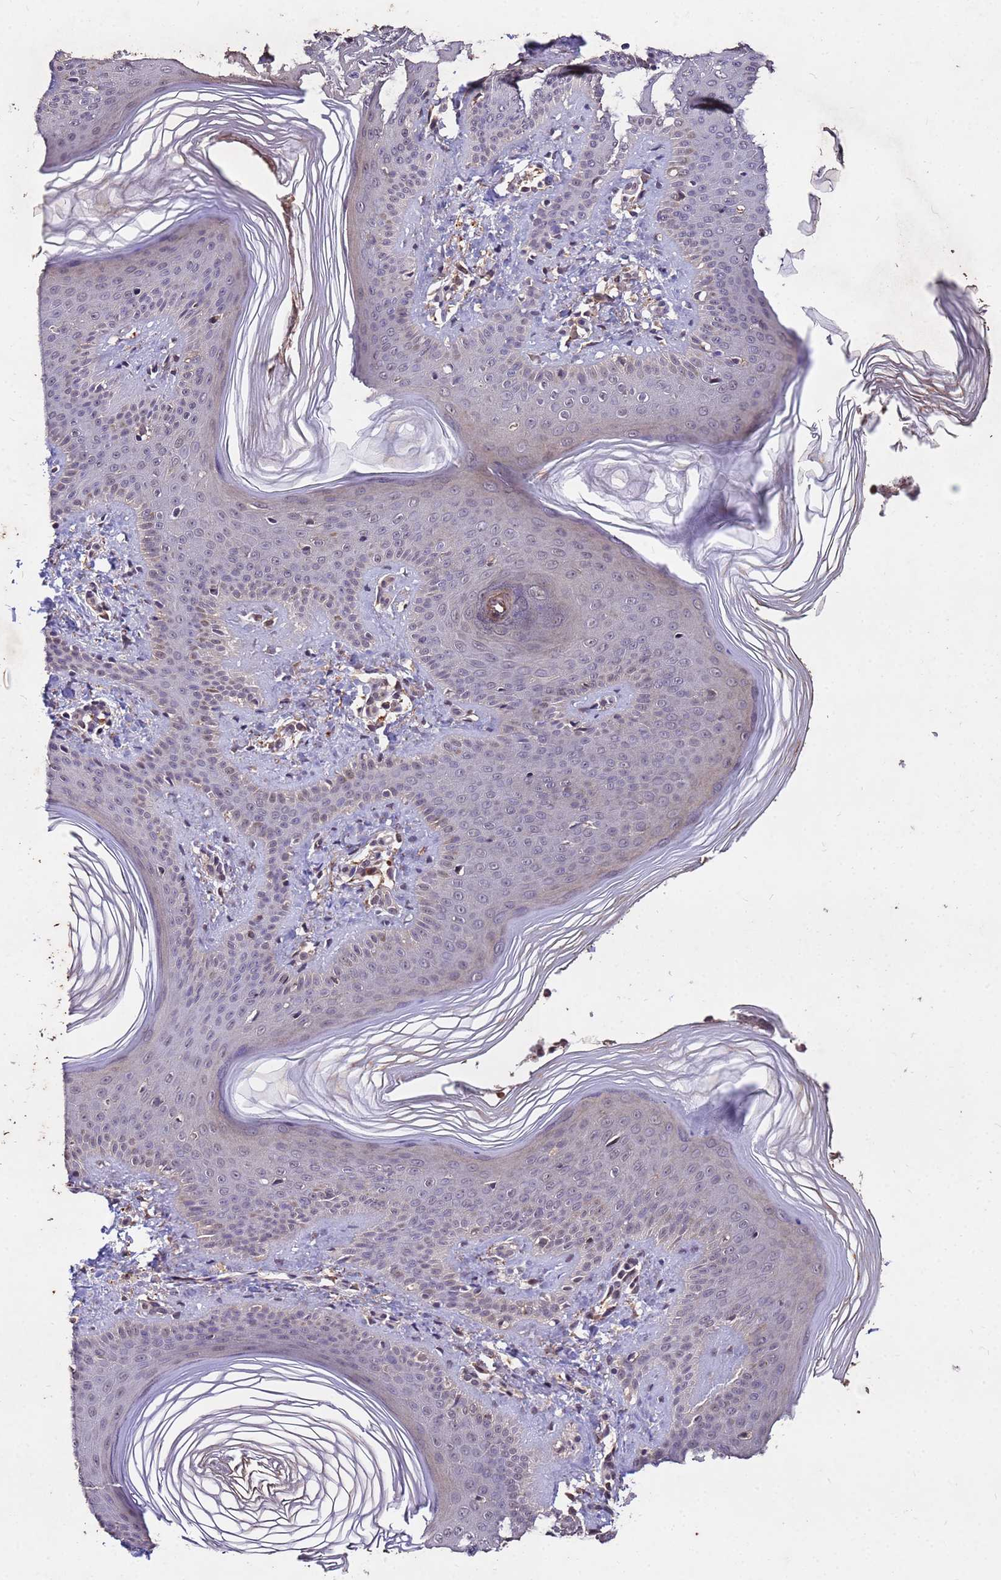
{"staining": {"intensity": "moderate", "quantity": "<25%", "location": "cytoplasmic/membranous,nuclear"}, "tissue": "skin", "cell_type": "Epidermal cells", "image_type": "normal", "snomed": [{"axis": "morphology", "description": "Normal tissue, NOS"}, {"axis": "morphology", "description": "Inflammation, NOS"}, {"axis": "topography", "description": "Soft tissue"}, {"axis": "topography", "description": "Anal"}], "caption": "DAB (3,3'-diaminobenzidine) immunohistochemical staining of normal skin shows moderate cytoplasmic/membranous,nuclear protein positivity in approximately <25% of epidermal cells.", "gene": "TOR4A", "patient": {"sex": "female", "age": 15}}